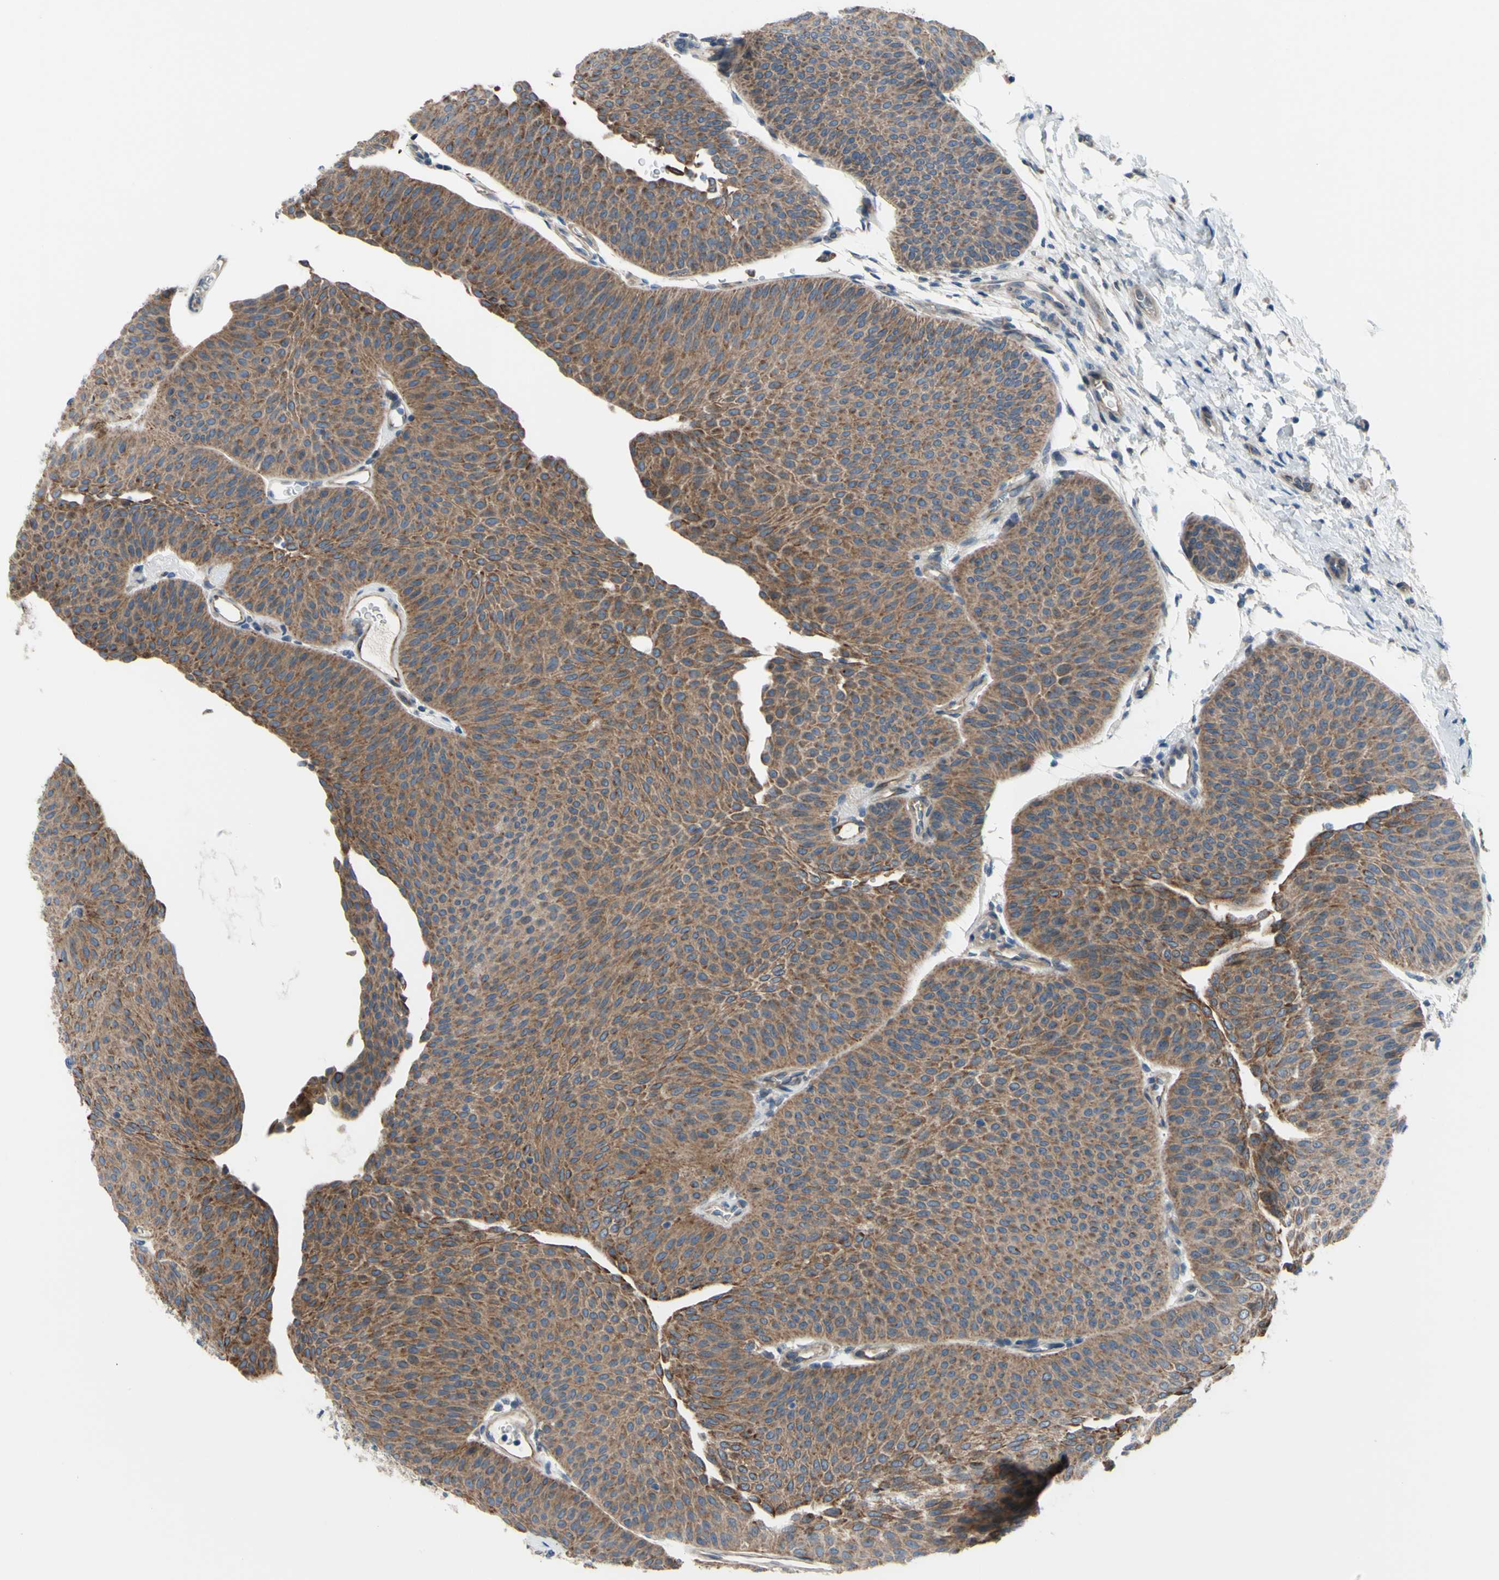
{"staining": {"intensity": "moderate", "quantity": ">75%", "location": "cytoplasmic/membranous"}, "tissue": "urothelial cancer", "cell_type": "Tumor cells", "image_type": "cancer", "snomed": [{"axis": "morphology", "description": "Urothelial carcinoma, Low grade"}, {"axis": "topography", "description": "Urinary bladder"}], "caption": "About >75% of tumor cells in human urothelial carcinoma (low-grade) exhibit moderate cytoplasmic/membranous protein expression as visualized by brown immunohistochemical staining.", "gene": "GRAMD2B", "patient": {"sex": "female", "age": 60}}